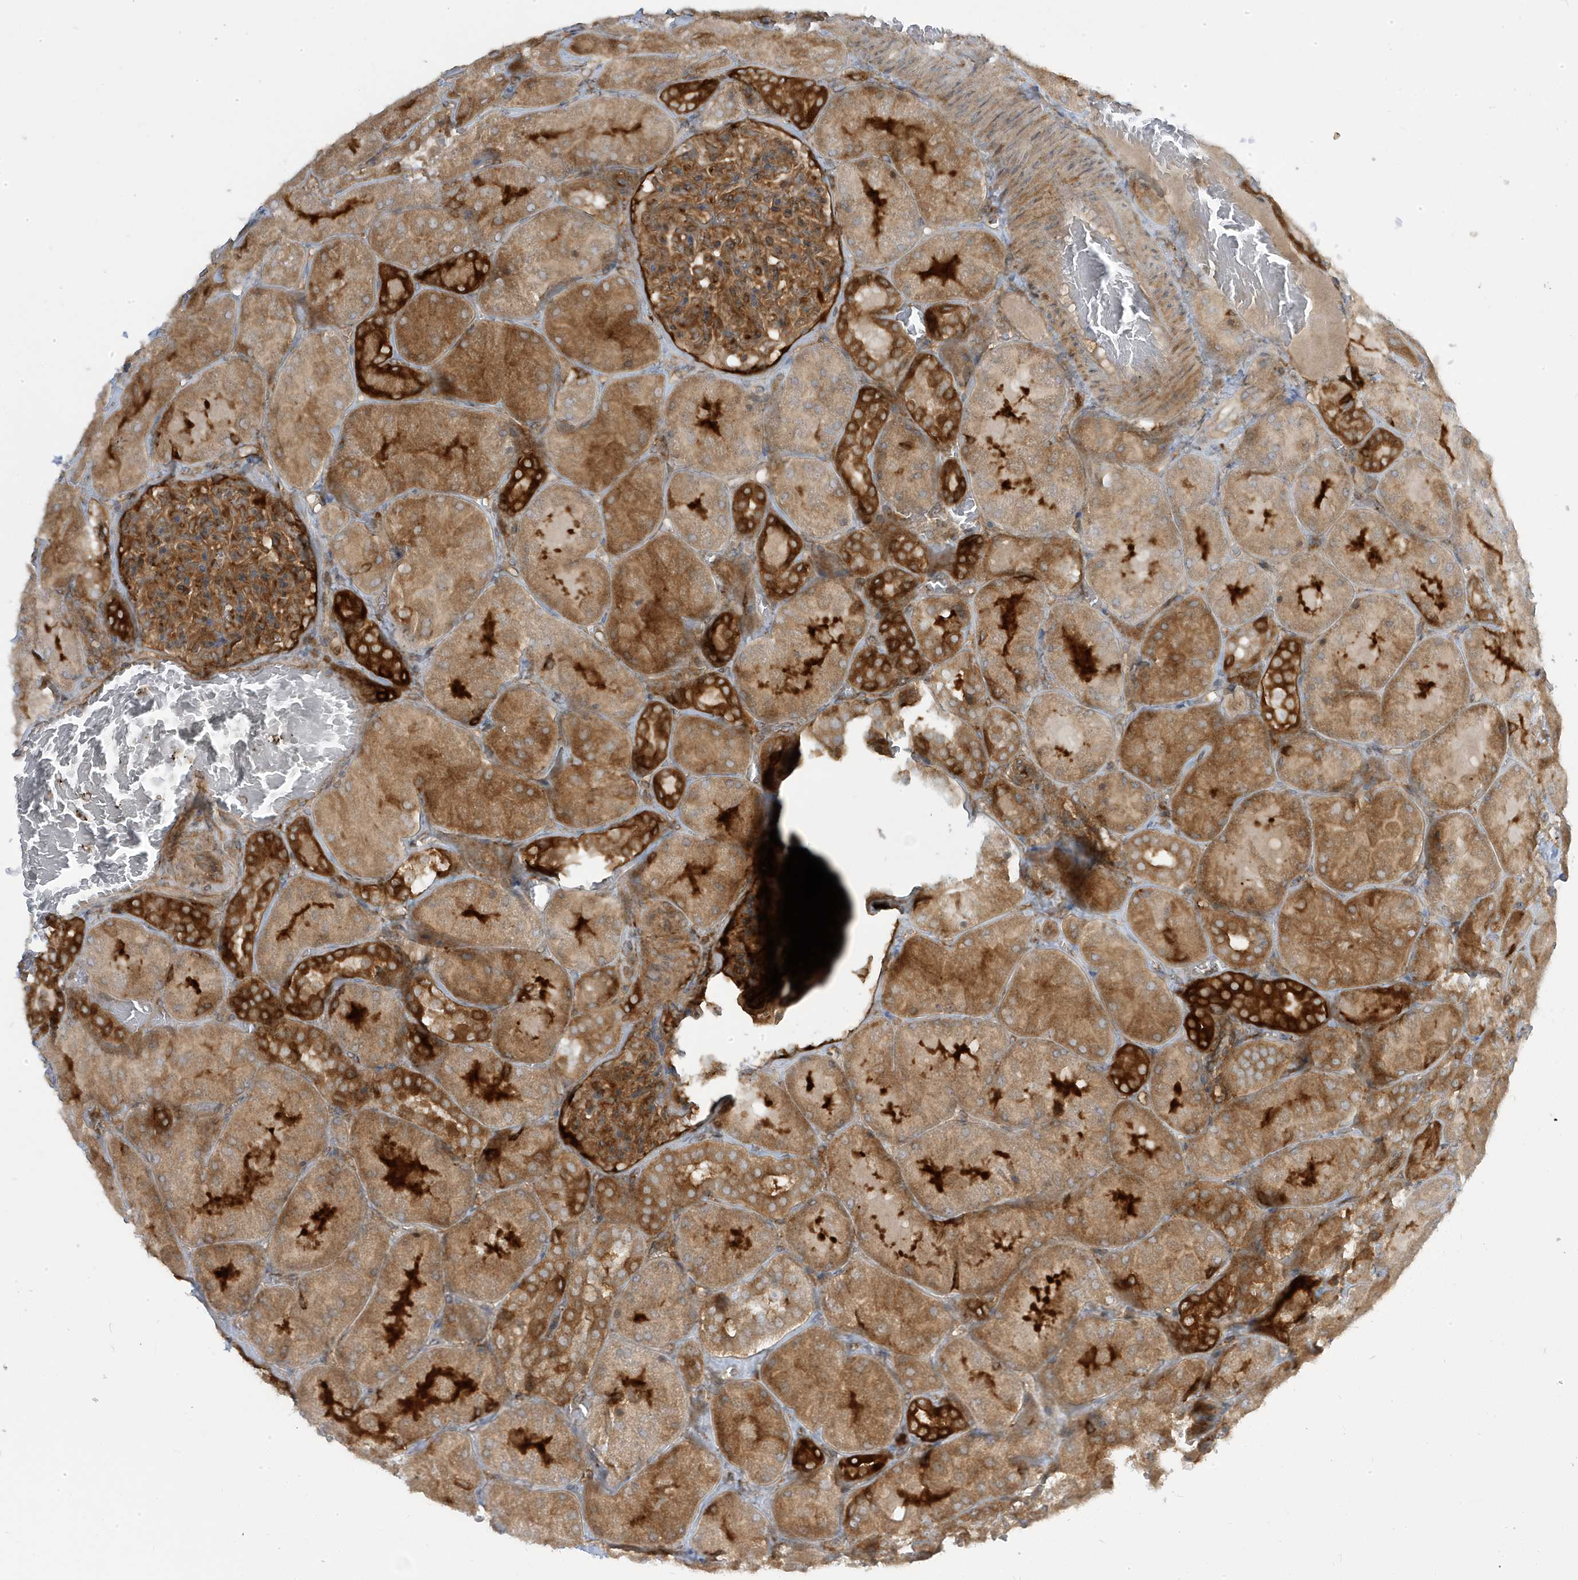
{"staining": {"intensity": "moderate", "quantity": ">75%", "location": "cytoplasmic/membranous"}, "tissue": "kidney", "cell_type": "Cells in glomeruli", "image_type": "normal", "snomed": [{"axis": "morphology", "description": "Normal tissue, NOS"}, {"axis": "topography", "description": "Kidney"}], "caption": "Brown immunohistochemical staining in unremarkable kidney reveals moderate cytoplasmic/membranous expression in about >75% of cells in glomeruli.", "gene": "STAM", "patient": {"sex": "male", "age": 28}}